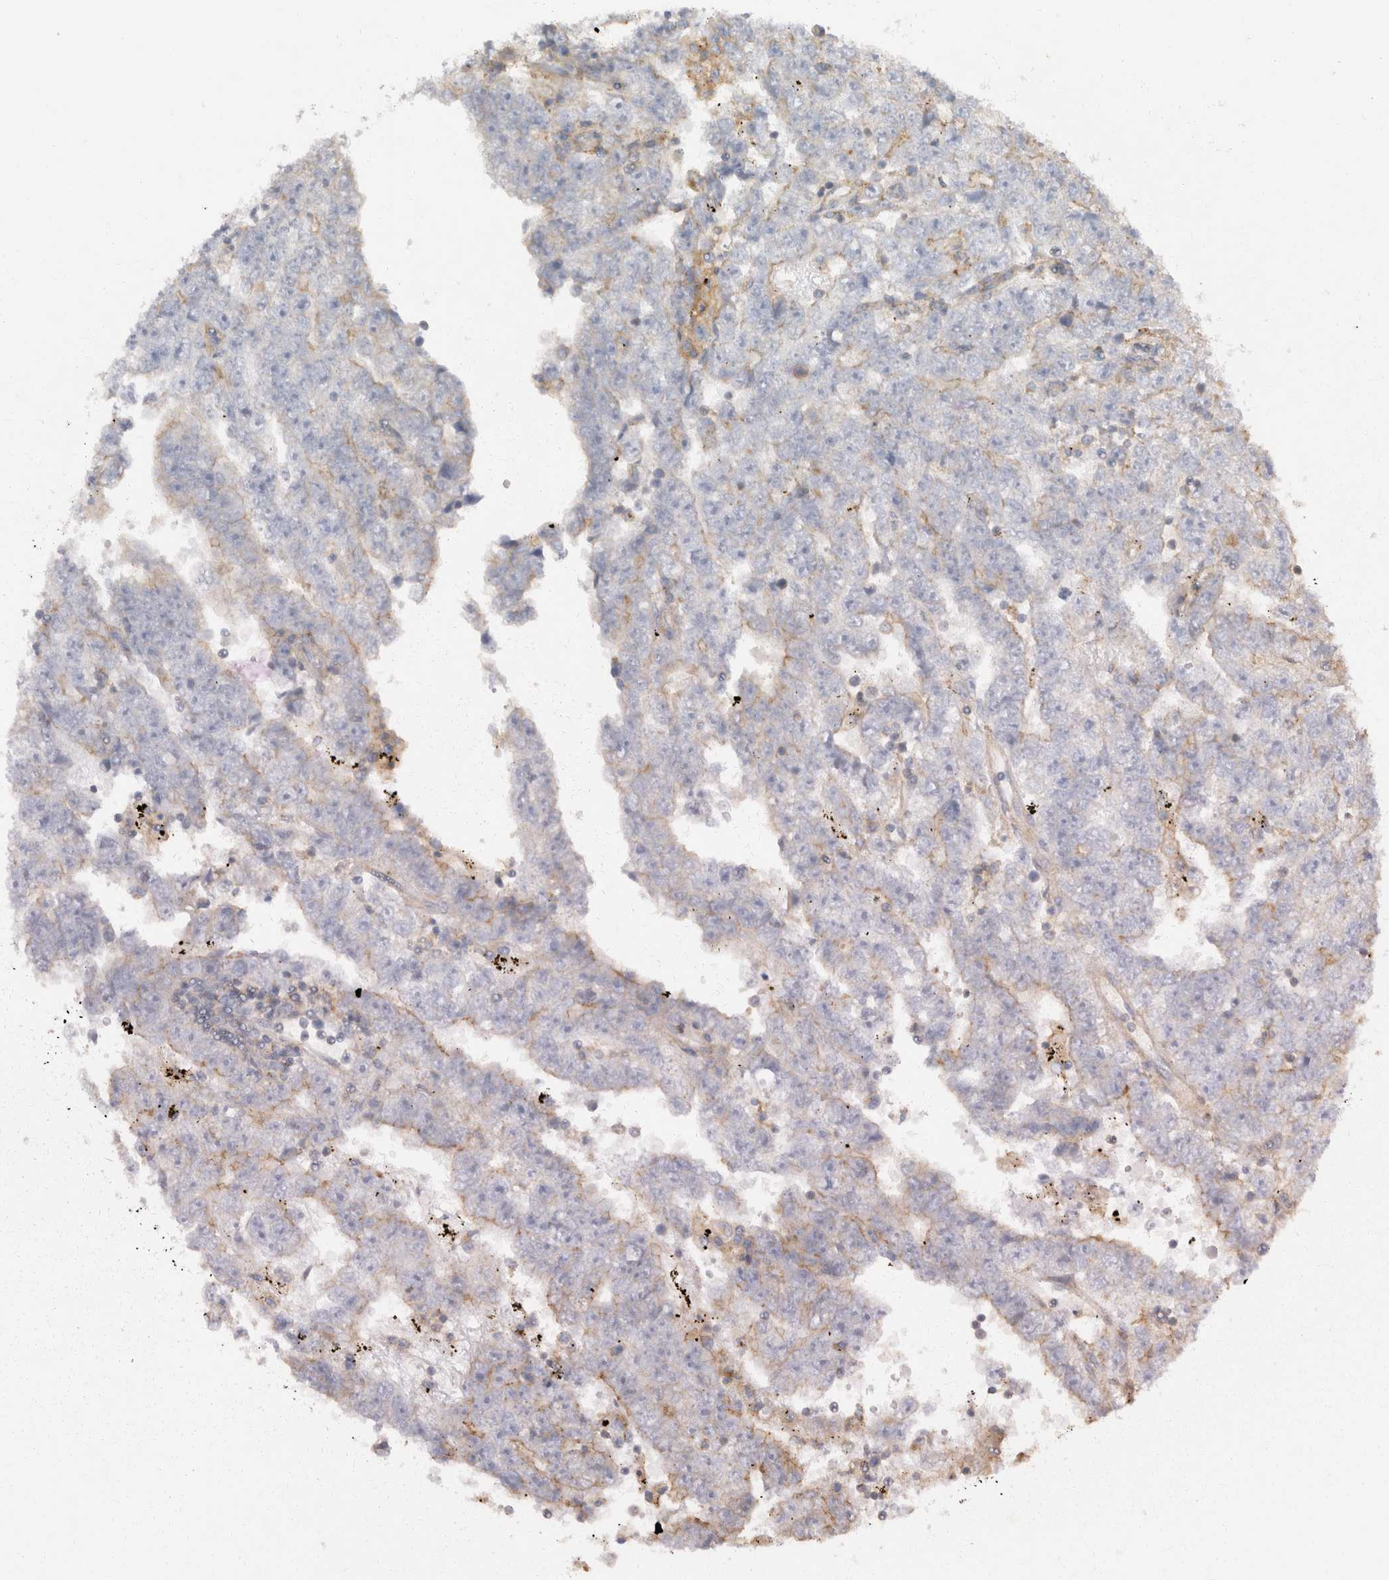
{"staining": {"intensity": "negative", "quantity": "none", "location": "none"}, "tissue": "testis cancer", "cell_type": "Tumor cells", "image_type": "cancer", "snomed": [{"axis": "morphology", "description": "Carcinoma, Embryonal, NOS"}, {"axis": "topography", "description": "Testis"}], "caption": "Immunohistochemical staining of human testis embryonal carcinoma exhibits no significant expression in tumor cells.", "gene": "CHMP6", "patient": {"sex": "male", "age": 25}}